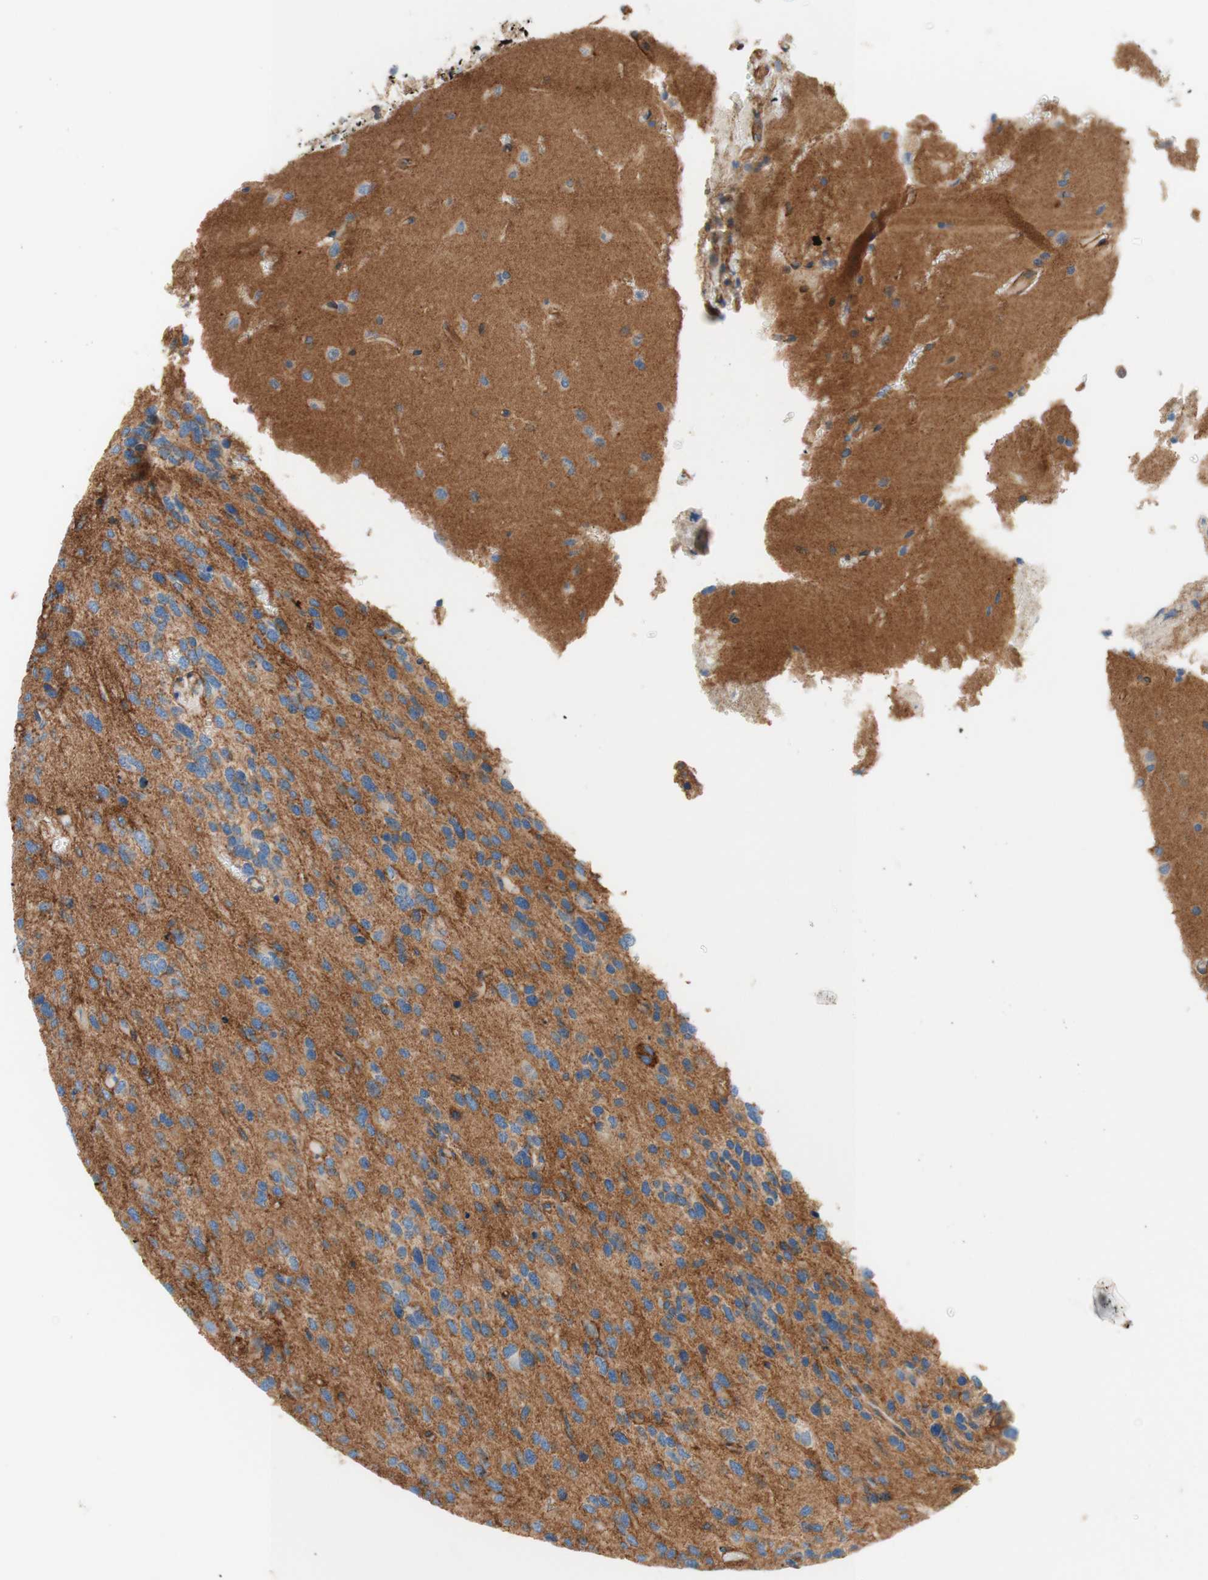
{"staining": {"intensity": "weak", "quantity": ">75%", "location": "cytoplasmic/membranous"}, "tissue": "glioma", "cell_type": "Tumor cells", "image_type": "cancer", "snomed": [{"axis": "morphology", "description": "Glioma, malignant, High grade"}, {"axis": "topography", "description": "Brain"}], "caption": "Immunohistochemistry histopathology image of glioma stained for a protein (brown), which displays low levels of weak cytoplasmic/membranous expression in approximately >75% of tumor cells.", "gene": "VPS26A", "patient": {"sex": "female", "age": 58}}